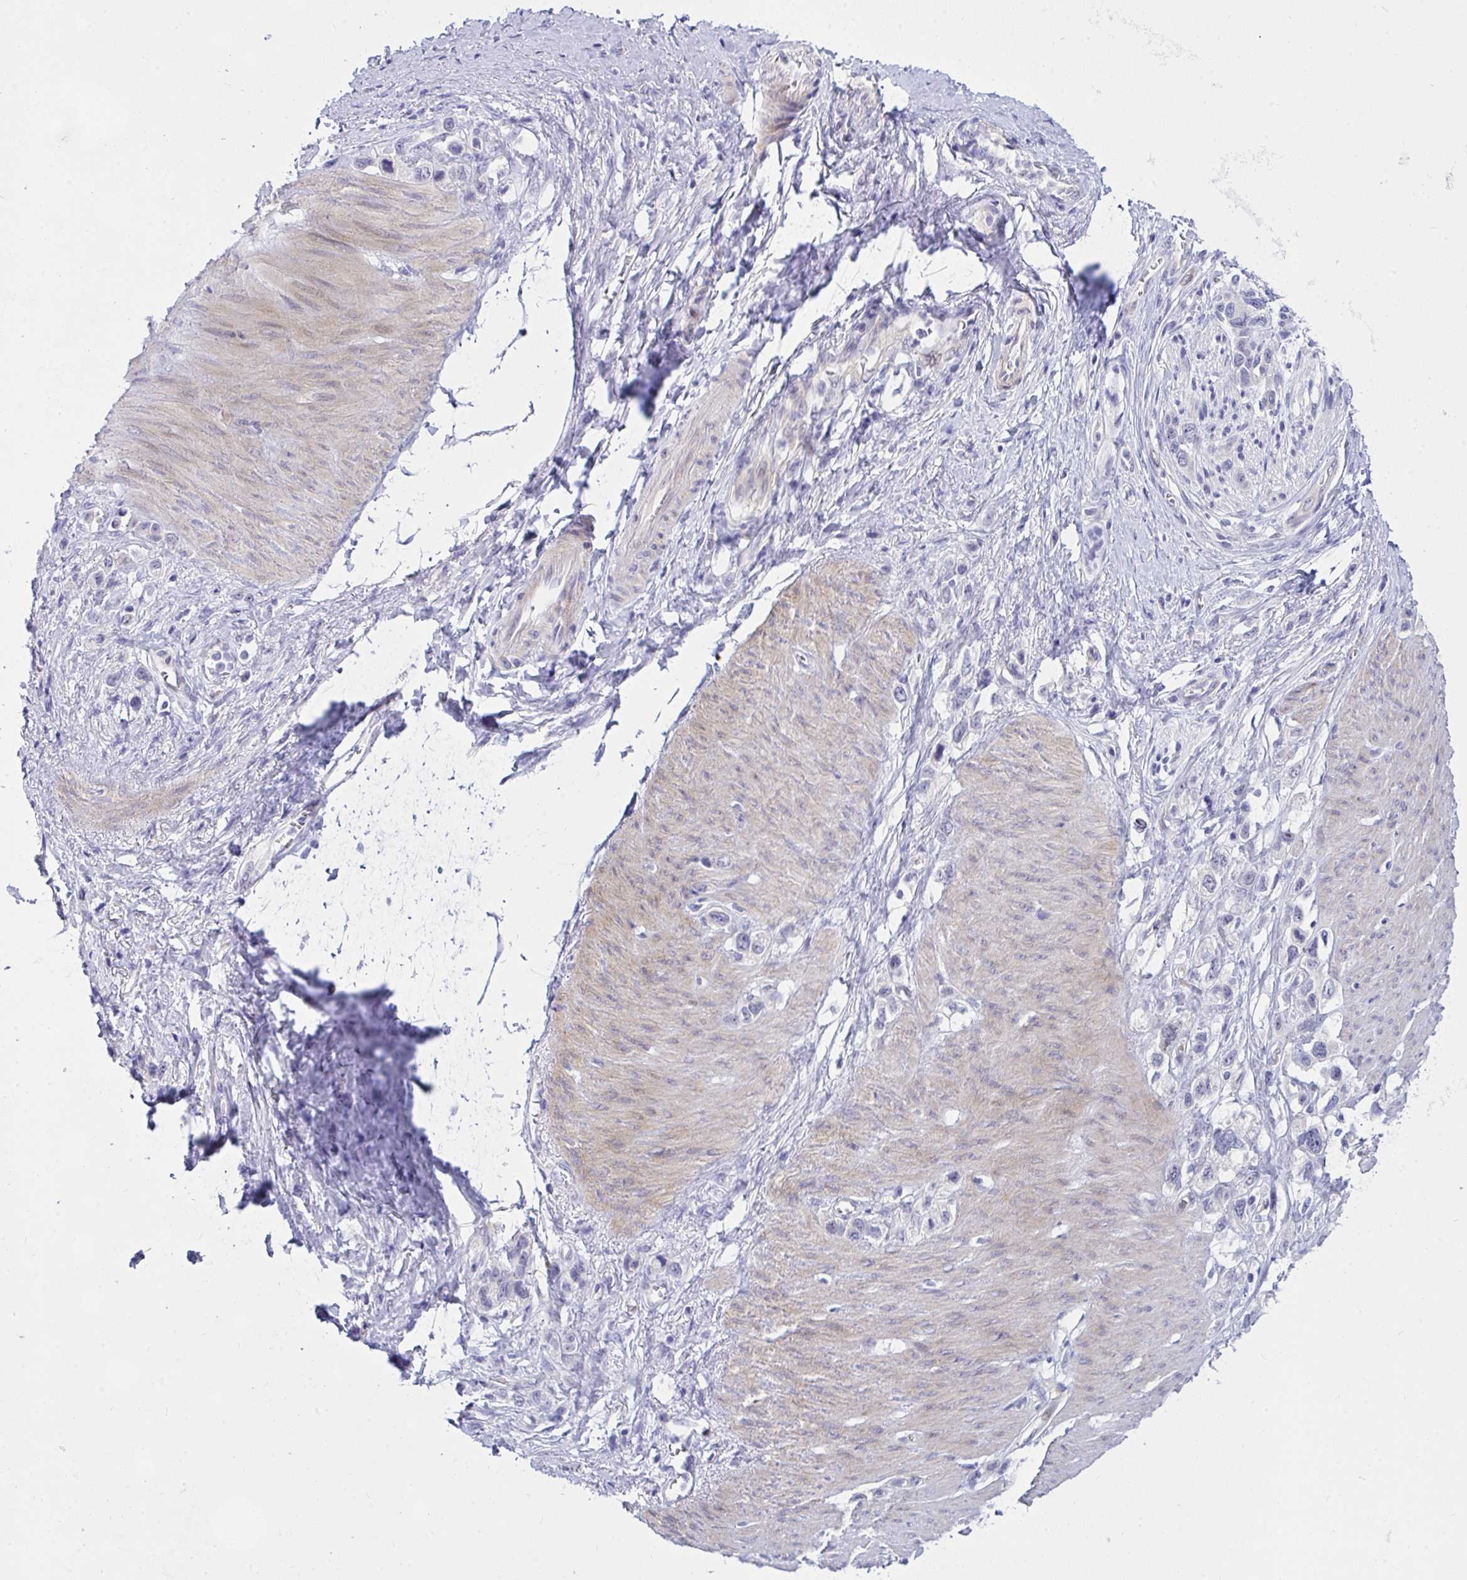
{"staining": {"intensity": "negative", "quantity": "none", "location": "none"}, "tissue": "stomach cancer", "cell_type": "Tumor cells", "image_type": "cancer", "snomed": [{"axis": "morphology", "description": "Adenocarcinoma, NOS"}, {"axis": "topography", "description": "Stomach"}], "caption": "High magnification brightfield microscopy of stomach cancer stained with DAB (3,3'-diaminobenzidine) (brown) and counterstained with hematoxylin (blue): tumor cells show no significant staining.", "gene": "NFXL1", "patient": {"sex": "female", "age": 65}}